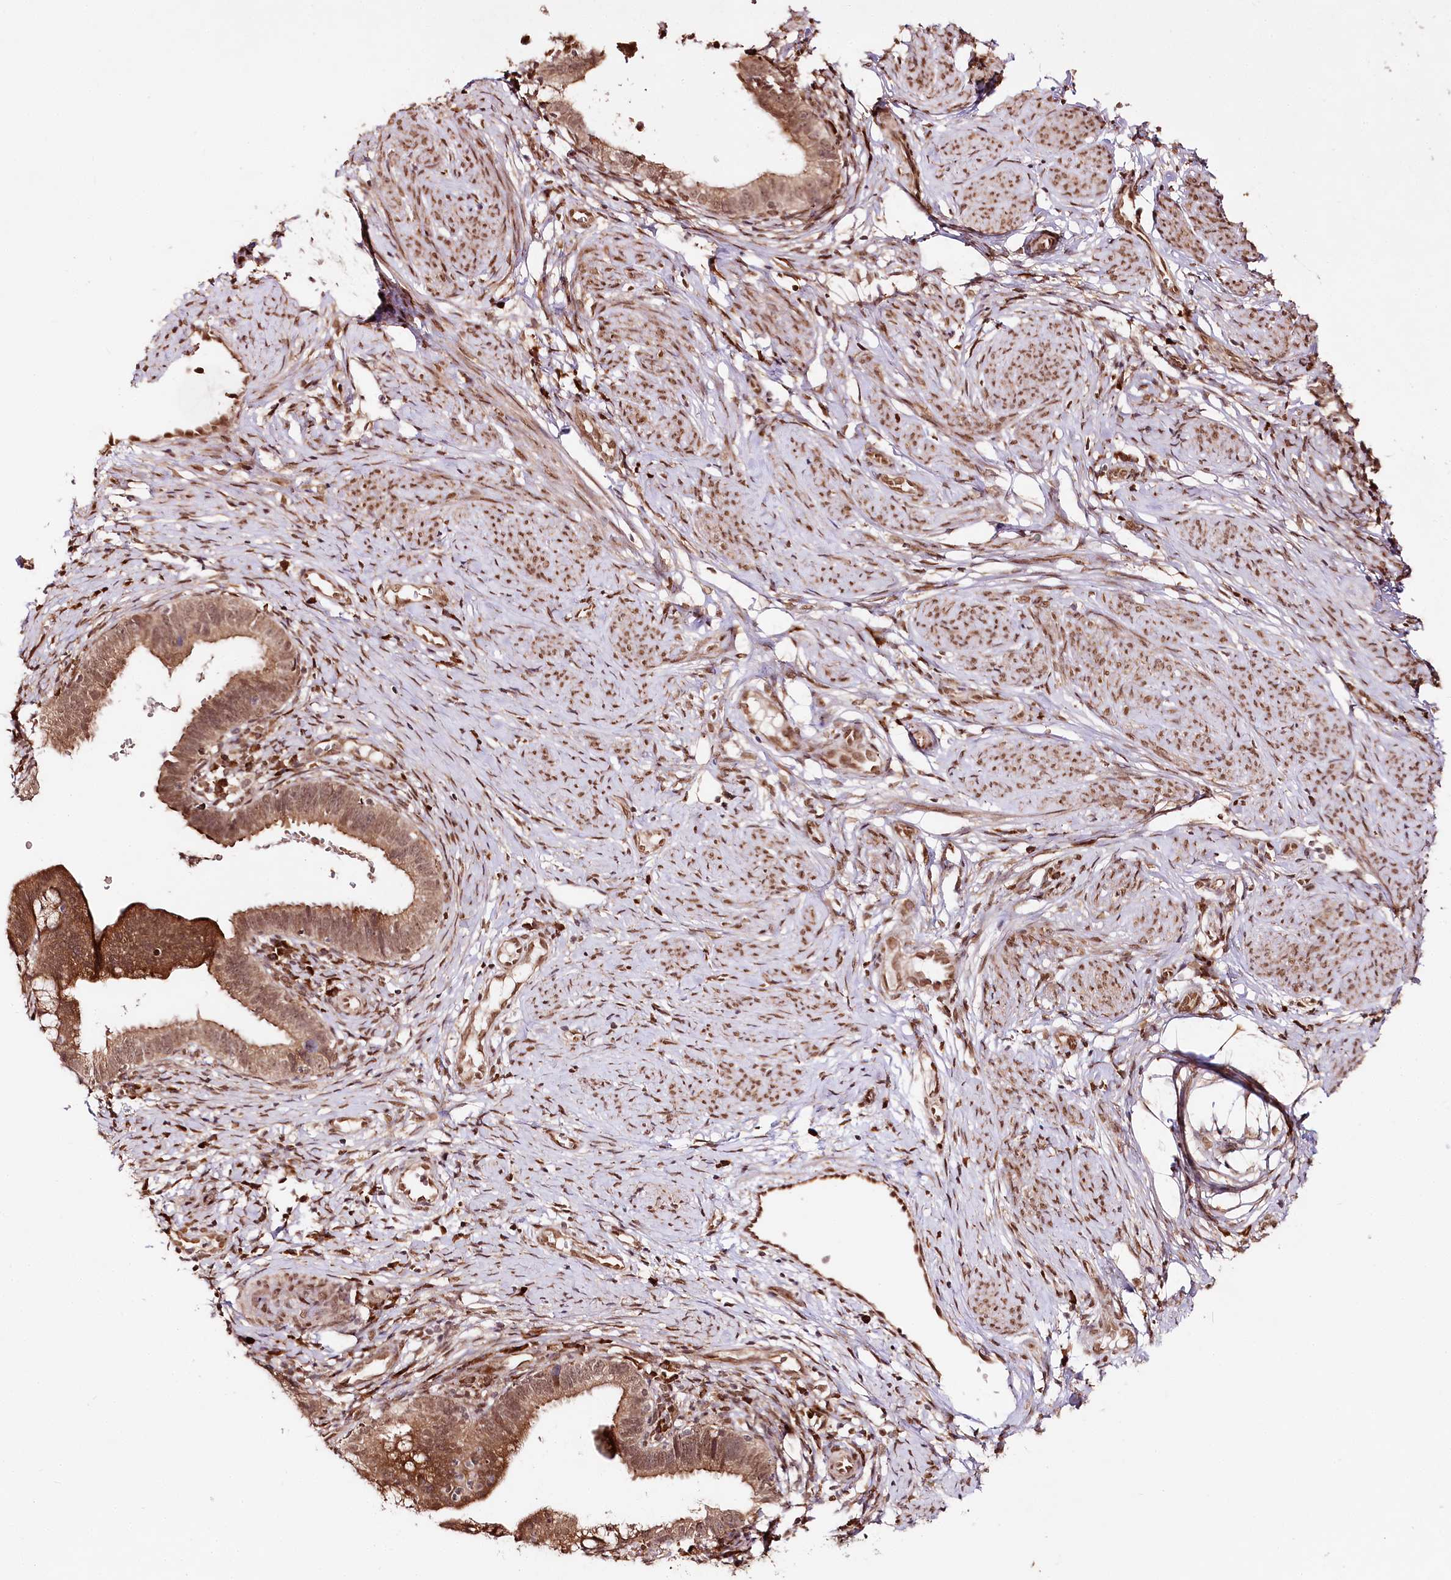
{"staining": {"intensity": "moderate", "quantity": ">75%", "location": "cytoplasmic/membranous,nuclear"}, "tissue": "cervical cancer", "cell_type": "Tumor cells", "image_type": "cancer", "snomed": [{"axis": "morphology", "description": "Adenocarcinoma, NOS"}, {"axis": "topography", "description": "Cervix"}], "caption": "Immunohistochemical staining of cervical cancer displays medium levels of moderate cytoplasmic/membranous and nuclear protein staining in about >75% of tumor cells. The staining was performed using DAB to visualize the protein expression in brown, while the nuclei were stained in blue with hematoxylin (Magnification: 20x).", "gene": "ENSG00000144785", "patient": {"sex": "female", "age": 36}}